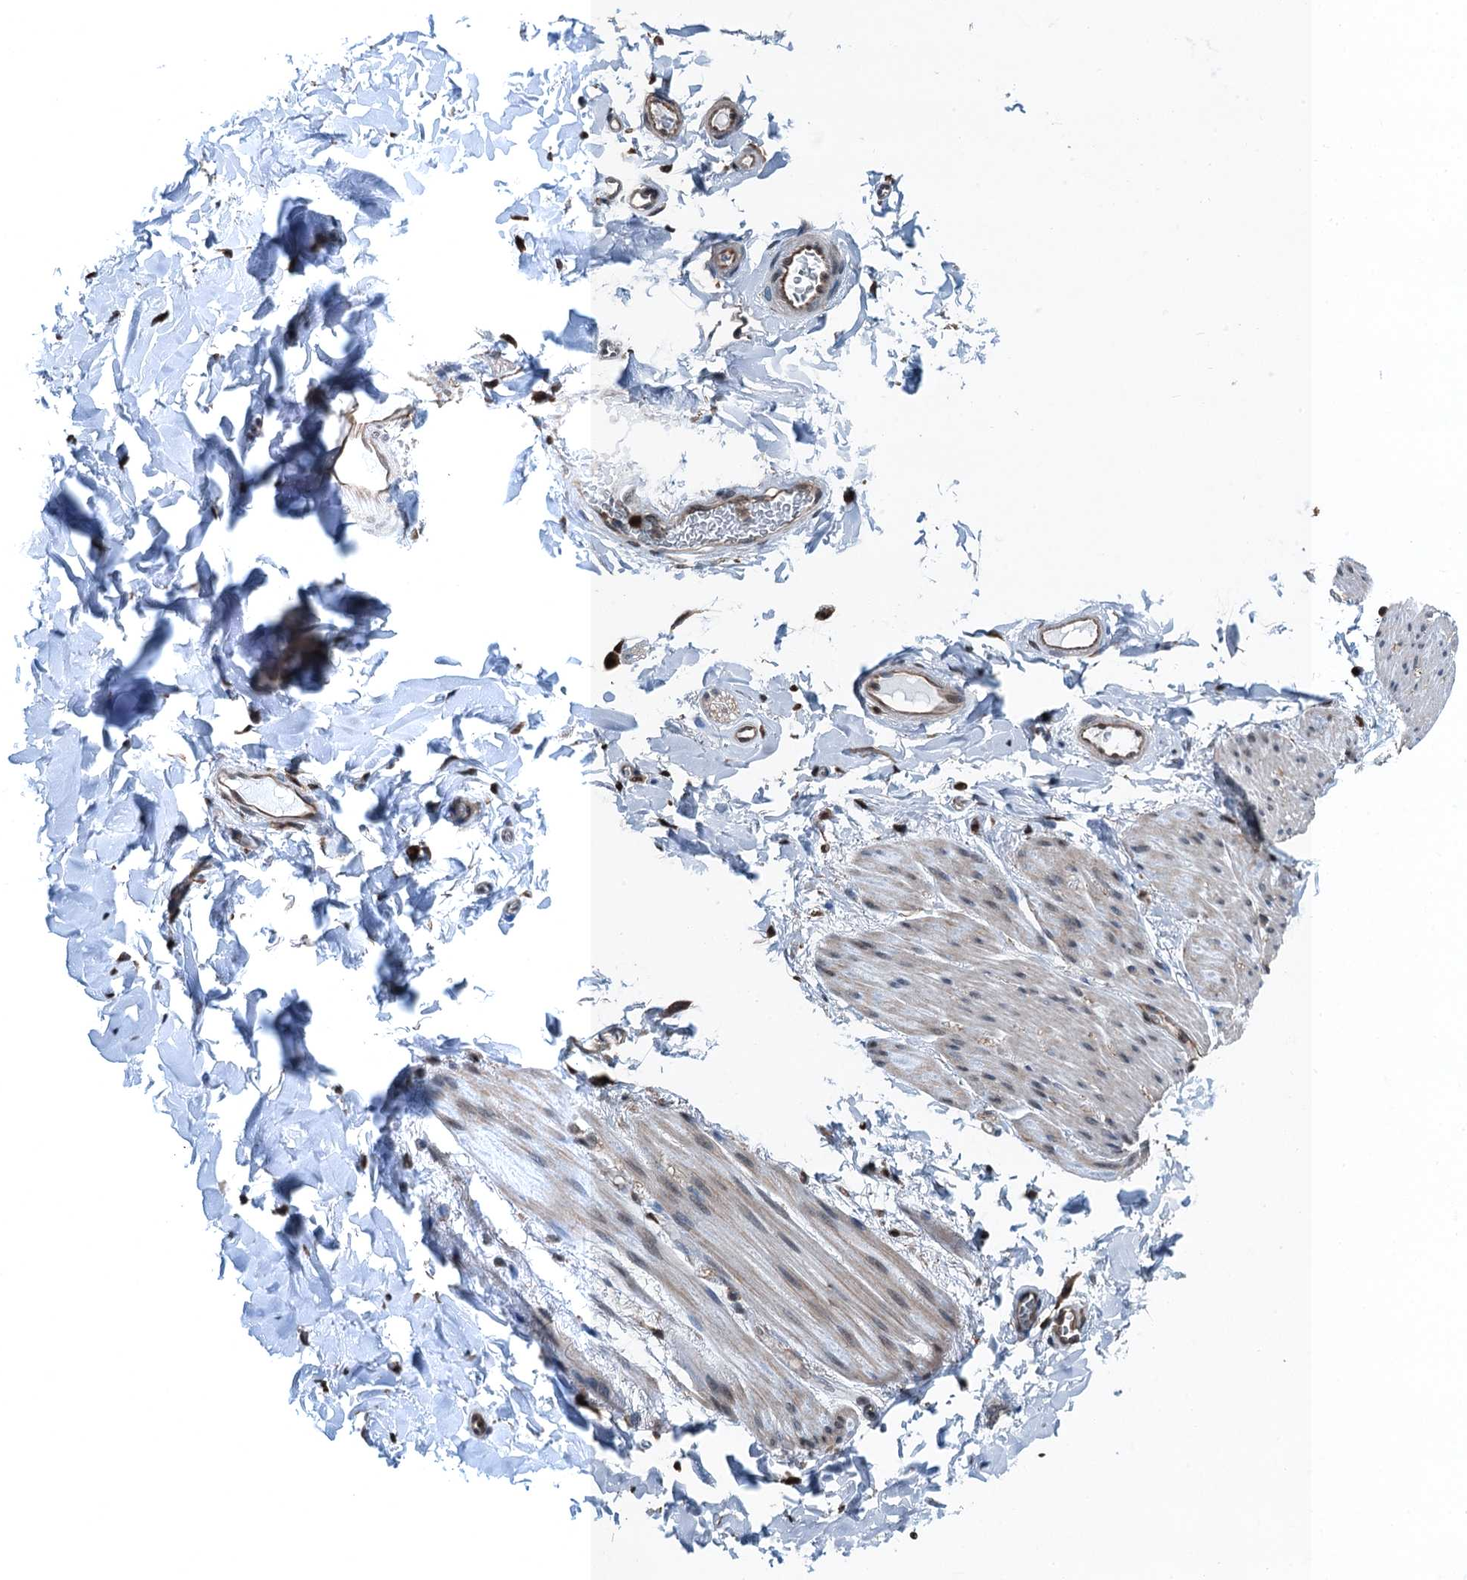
{"staining": {"intensity": "negative", "quantity": "none", "location": "none"}, "tissue": "soft tissue", "cell_type": "Chondrocytes", "image_type": "normal", "snomed": [{"axis": "morphology", "description": "Normal tissue, NOS"}, {"axis": "topography", "description": "Colon"}, {"axis": "topography", "description": "Peripheral nerve tissue"}], "caption": "The photomicrograph displays no significant staining in chondrocytes of soft tissue.", "gene": "RNH1", "patient": {"sex": "female", "age": 61}}